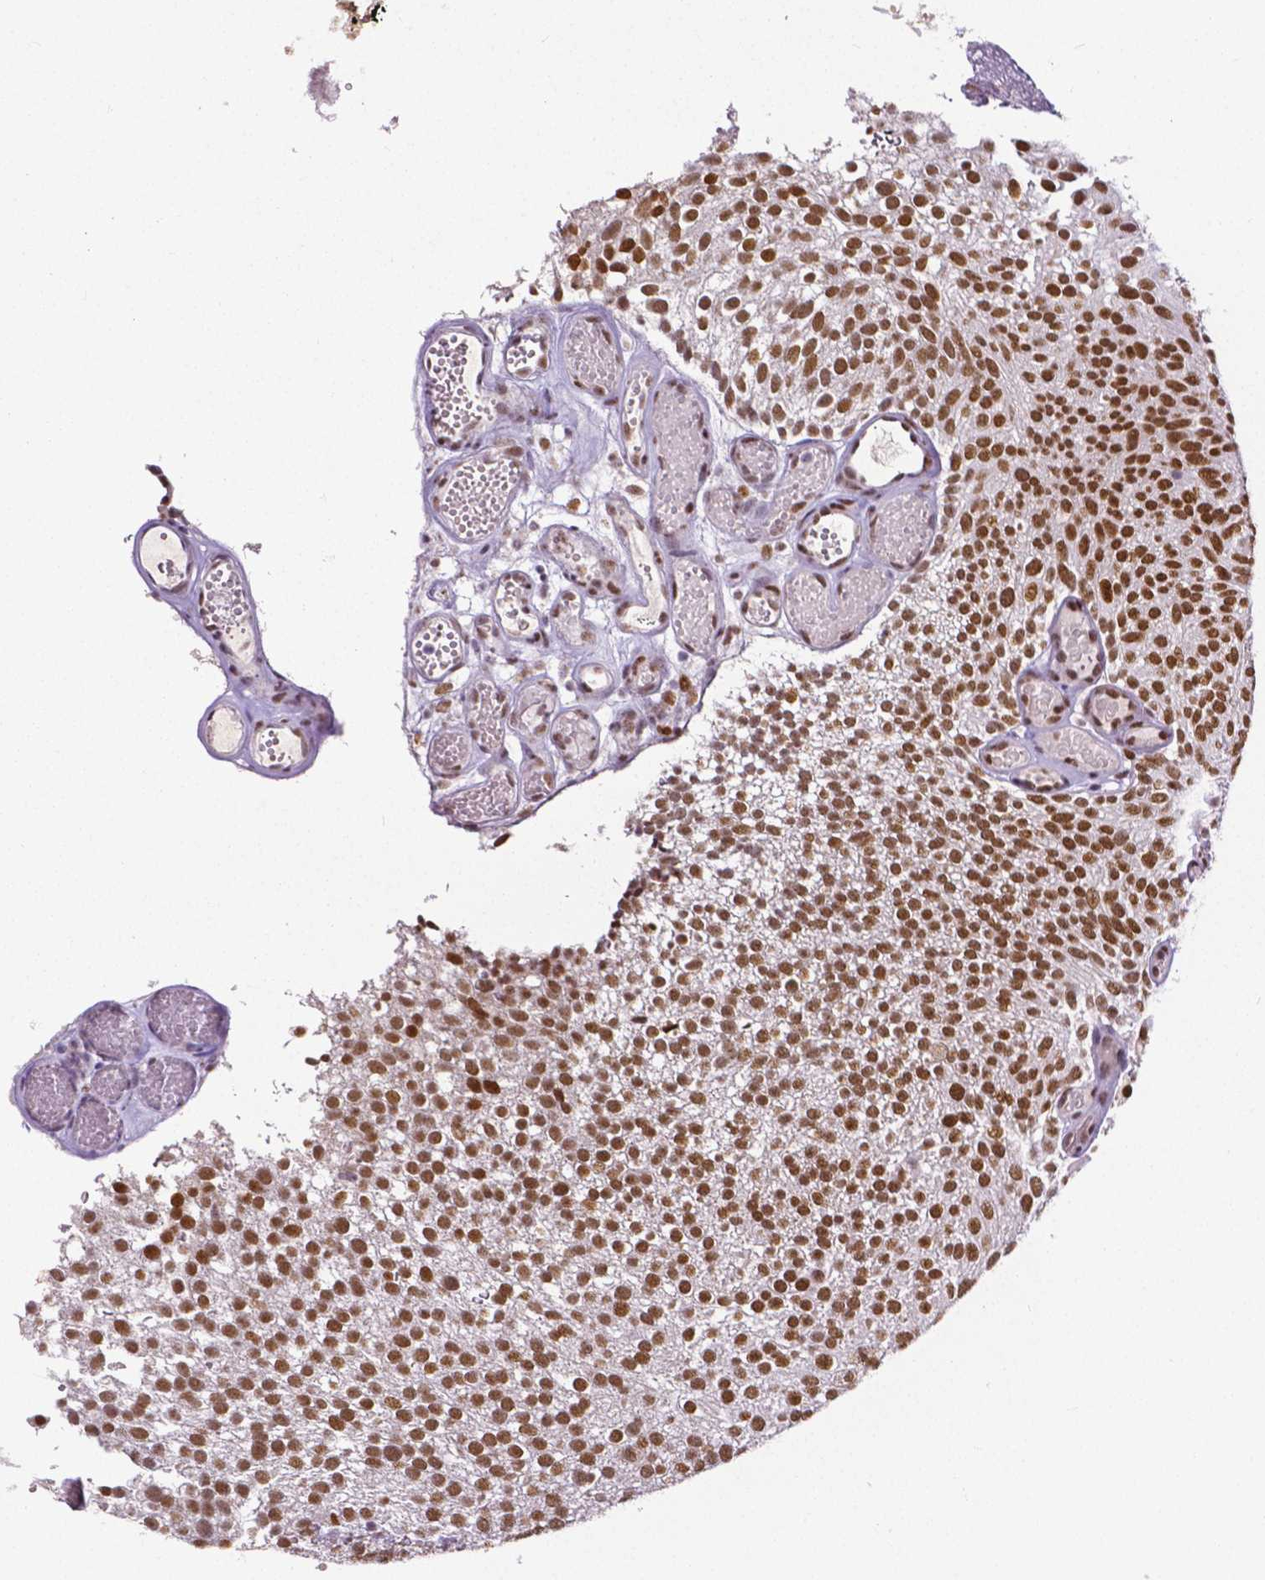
{"staining": {"intensity": "moderate", "quantity": ">75%", "location": "nuclear"}, "tissue": "urothelial cancer", "cell_type": "Tumor cells", "image_type": "cancer", "snomed": [{"axis": "morphology", "description": "Urothelial carcinoma, Low grade"}, {"axis": "topography", "description": "Urinary bladder"}], "caption": "The histopathology image reveals a brown stain indicating the presence of a protein in the nuclear of tumor cells in low-grade urothelial carcinoma.", "gene": "ATRX", "patient": {"sex": "male", "age": 78}}